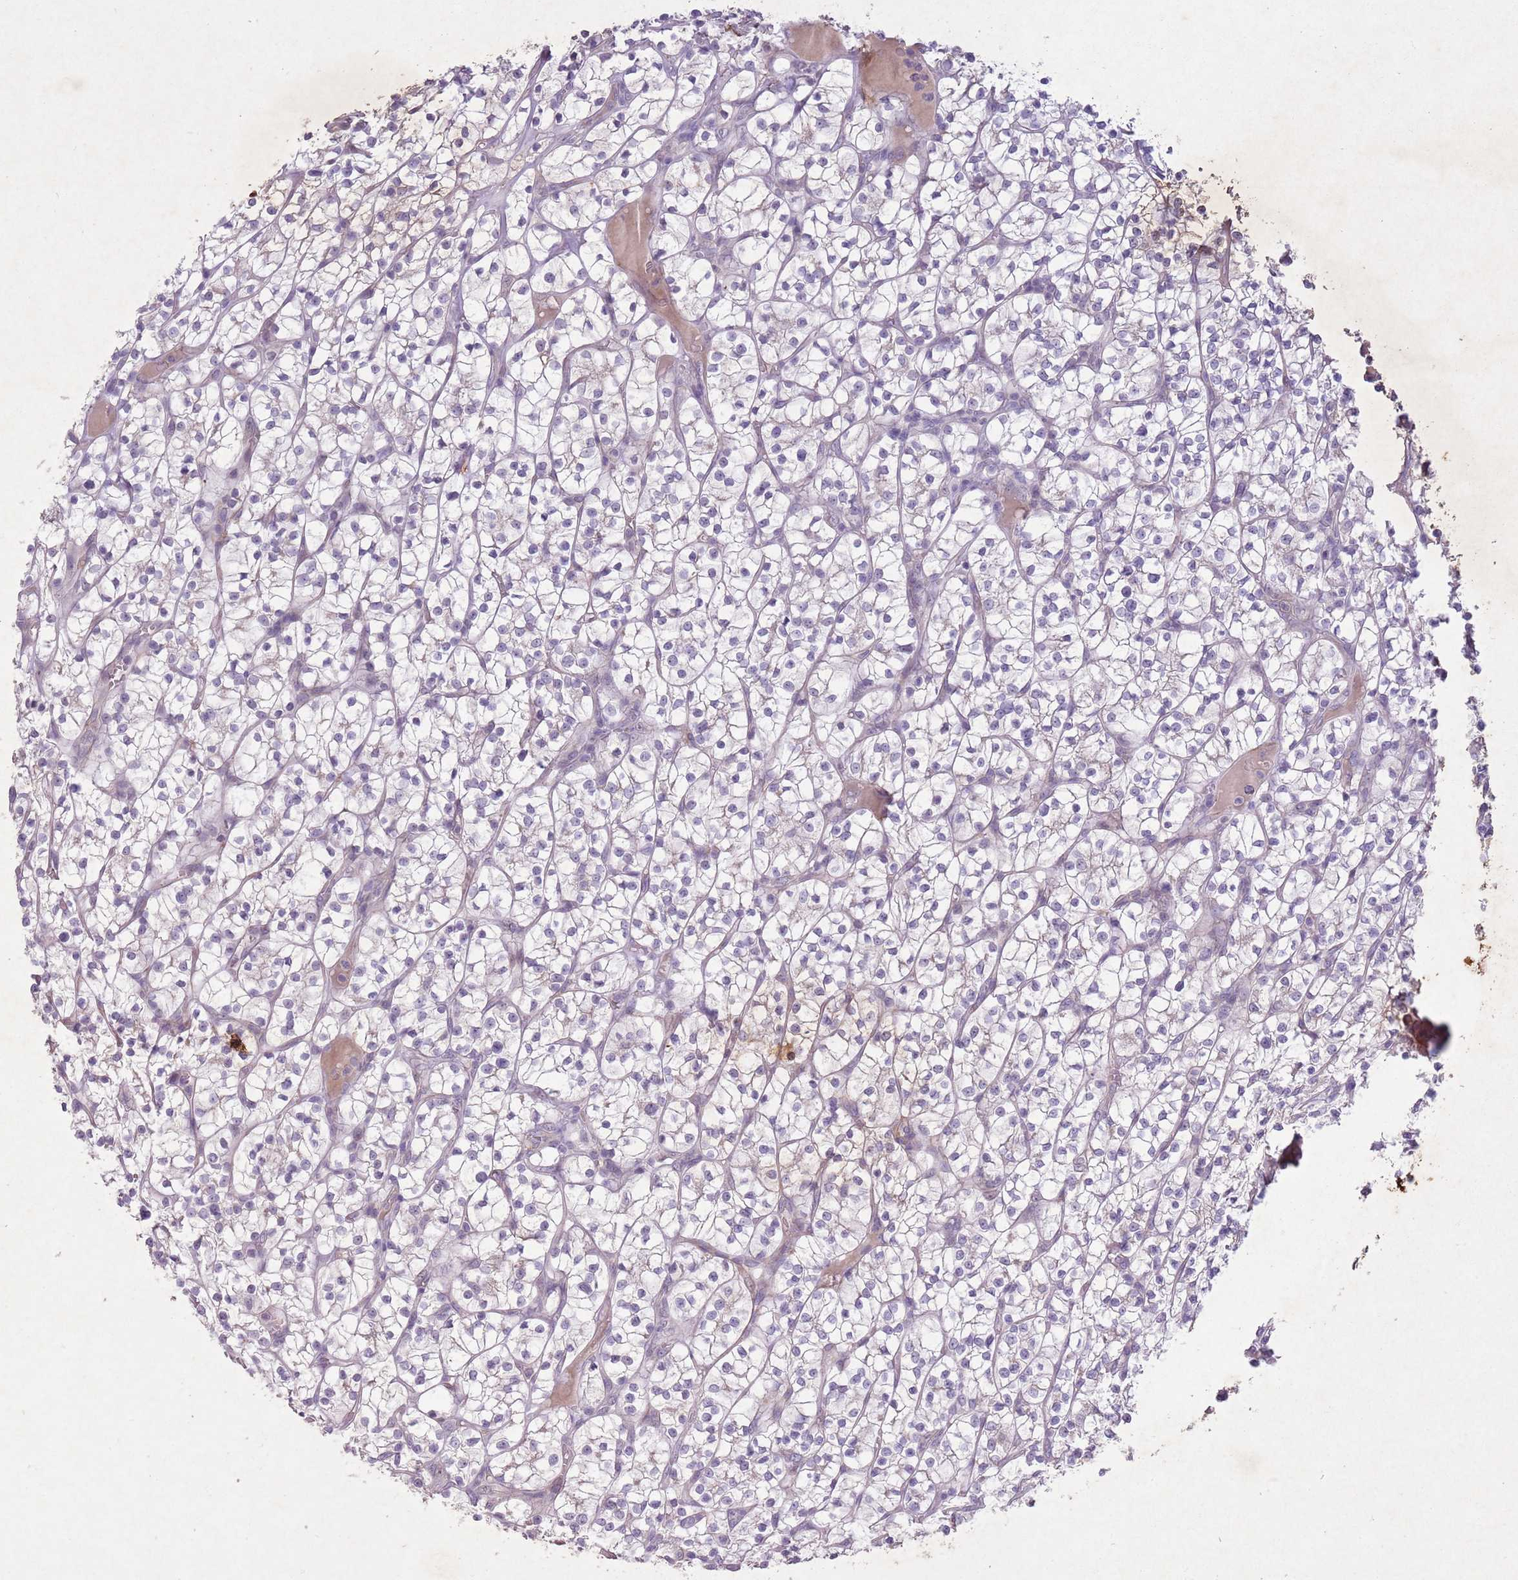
{"staining": {"intensity": "negative", "quantity": "none", "location": "none"}, "tissue": "renal cancer", "cell_type": "Tumor cells", "image_type": "cancer", "snomed": [{"axis": "morphology", "description": "Adenocarcinoma, NOS"}, {"axis": "topography", "description": "Kidney"}], "caption": "This is an immunohistochemistry (IHC) histopathology image of human renal cancer. There is no staining in tumor cells.", "gene": "CCNI", "patient": {"sex": "female", "age": 64}}